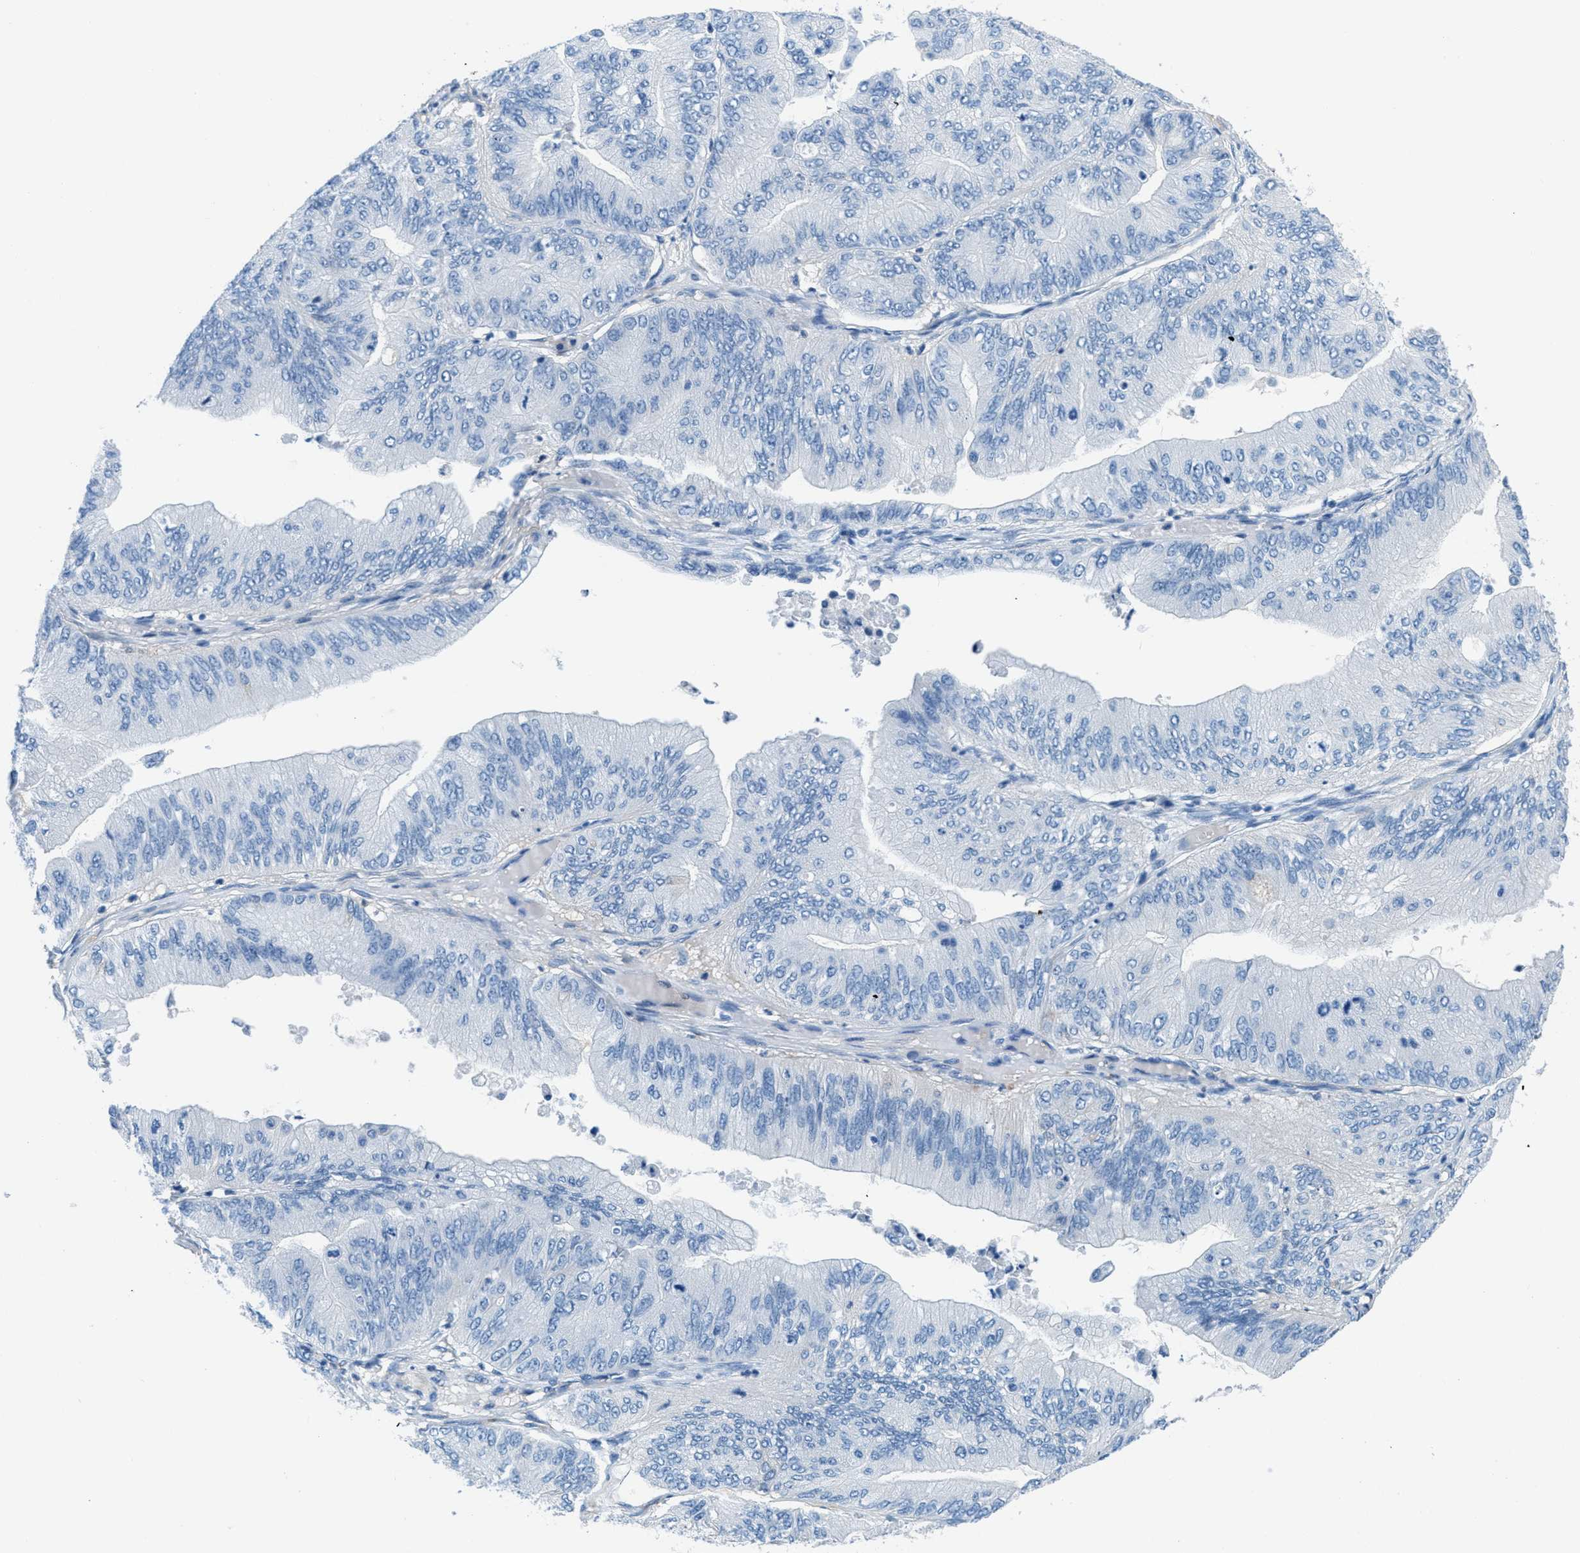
{"staining": {"intensity": "negative", "quantity": "none", "location": "none"}, "tissue": "ovarian cancer", "cell_type": "Tumor cells", "image_type": "cancer", "snomed": [{"axis": "morphology", "description": "Cystadenocarcinoma, mucinous, NOS"}, {"axis": "topography", "description": "Ovary"}], "caption": "Human ovarian cancer stained for a protein using immunohistochemistry reveals no positivity in tumor cells.", "gene": "MGARP", "patient": {"sex": "female", "age": 61}}